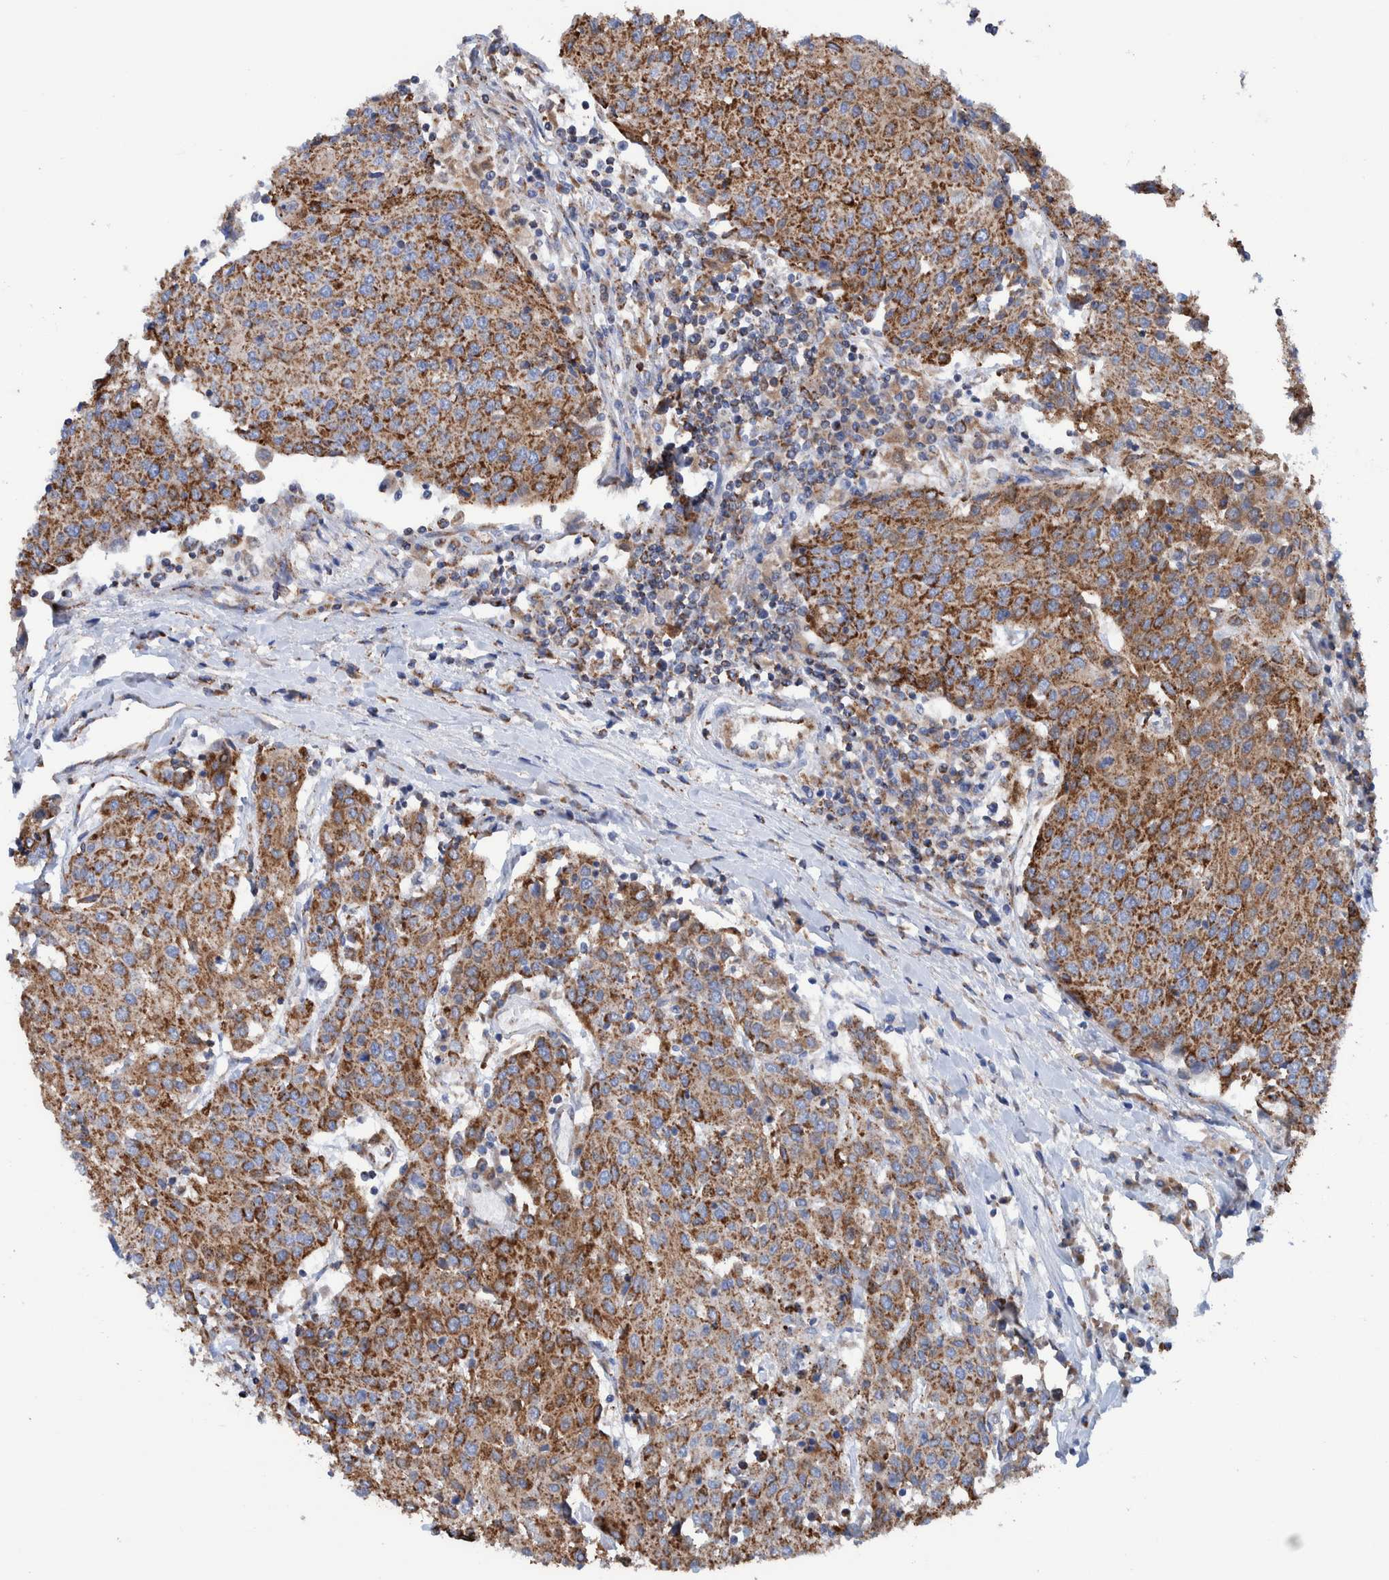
{"staining": {"intensity": "moderate", "quantity": ">75%", "location": "cytoplasmic/membranous"}, "tissue": "urothelial cancer", "cell_type": "Tumor cells", "image_type": "cancer", "snomed": [{"axis": "morphology", "description": "Urothelial carcinoma, High grade"}, {"axis": "topography", "description": "Urinary bladder"}], "caption": "Immunohistochemical staining of human urothelial cancer displays moderate cytoplasmic/membranous protein positivity in about >75% of tumor cells.", "gene": "DECR1", "patient": {"sex": "female", "age": 85}}